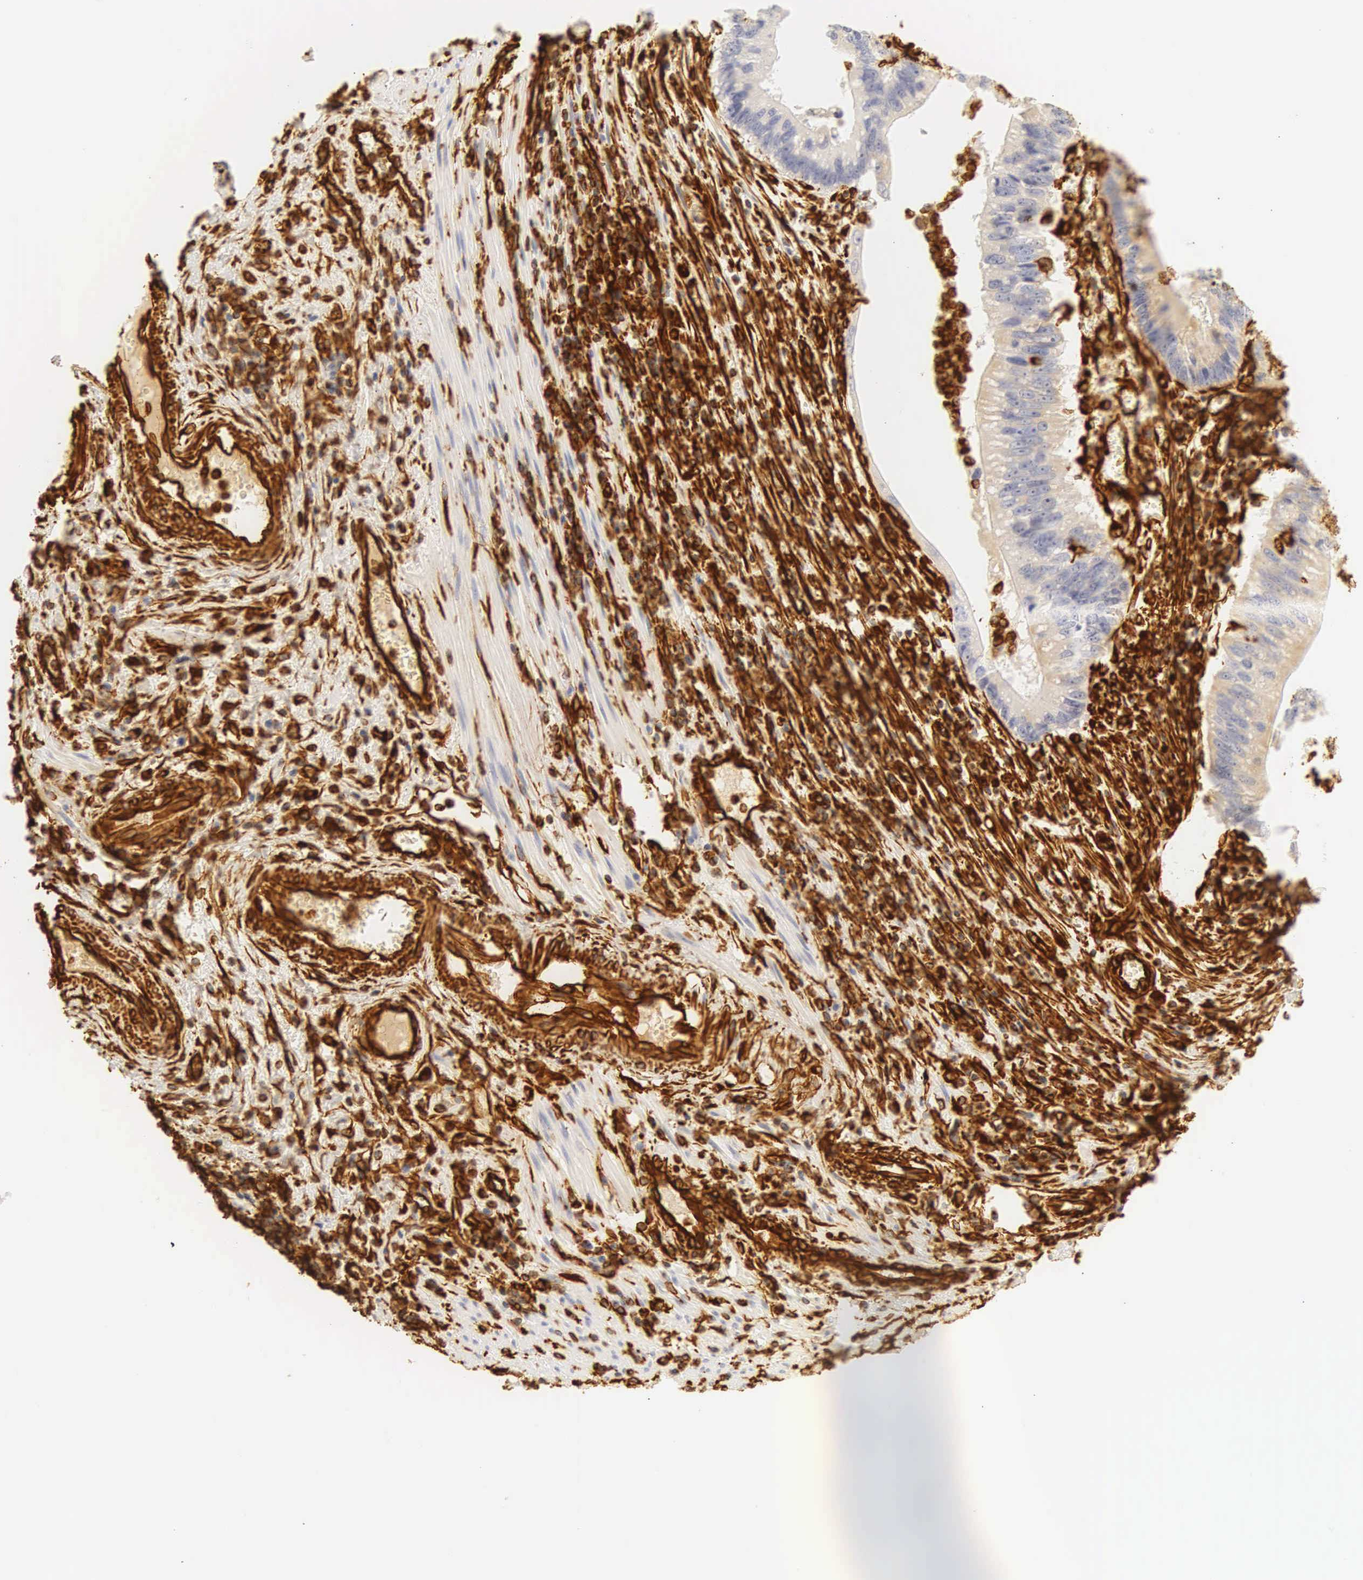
{"staining": {"intensity": "negative", "quantity": "none", "location": "none"}, "tissue": "colorectal cancer", "cell_type": "Tumor cells", "image_type": "cancer", "snomed": [{"axis": "morphology", "description": "Adenocarcinoma, NOS"}, {"axis": "topography", "description": "Rectum"}], "caption": "High magnification brightfield microscopy of adenocarcinoma (colorectal) stained with DAB (brown) and counterstained with hematoxylin (blue): tumor cells show no significant positivity. The staining is performed using DAB (3,3'-diaminobenzidine) brown chromogen with nuclei counter-stained in using hematoxylin.", "gene": "VIM", "patient": {"sex": "female", "age": 81}}